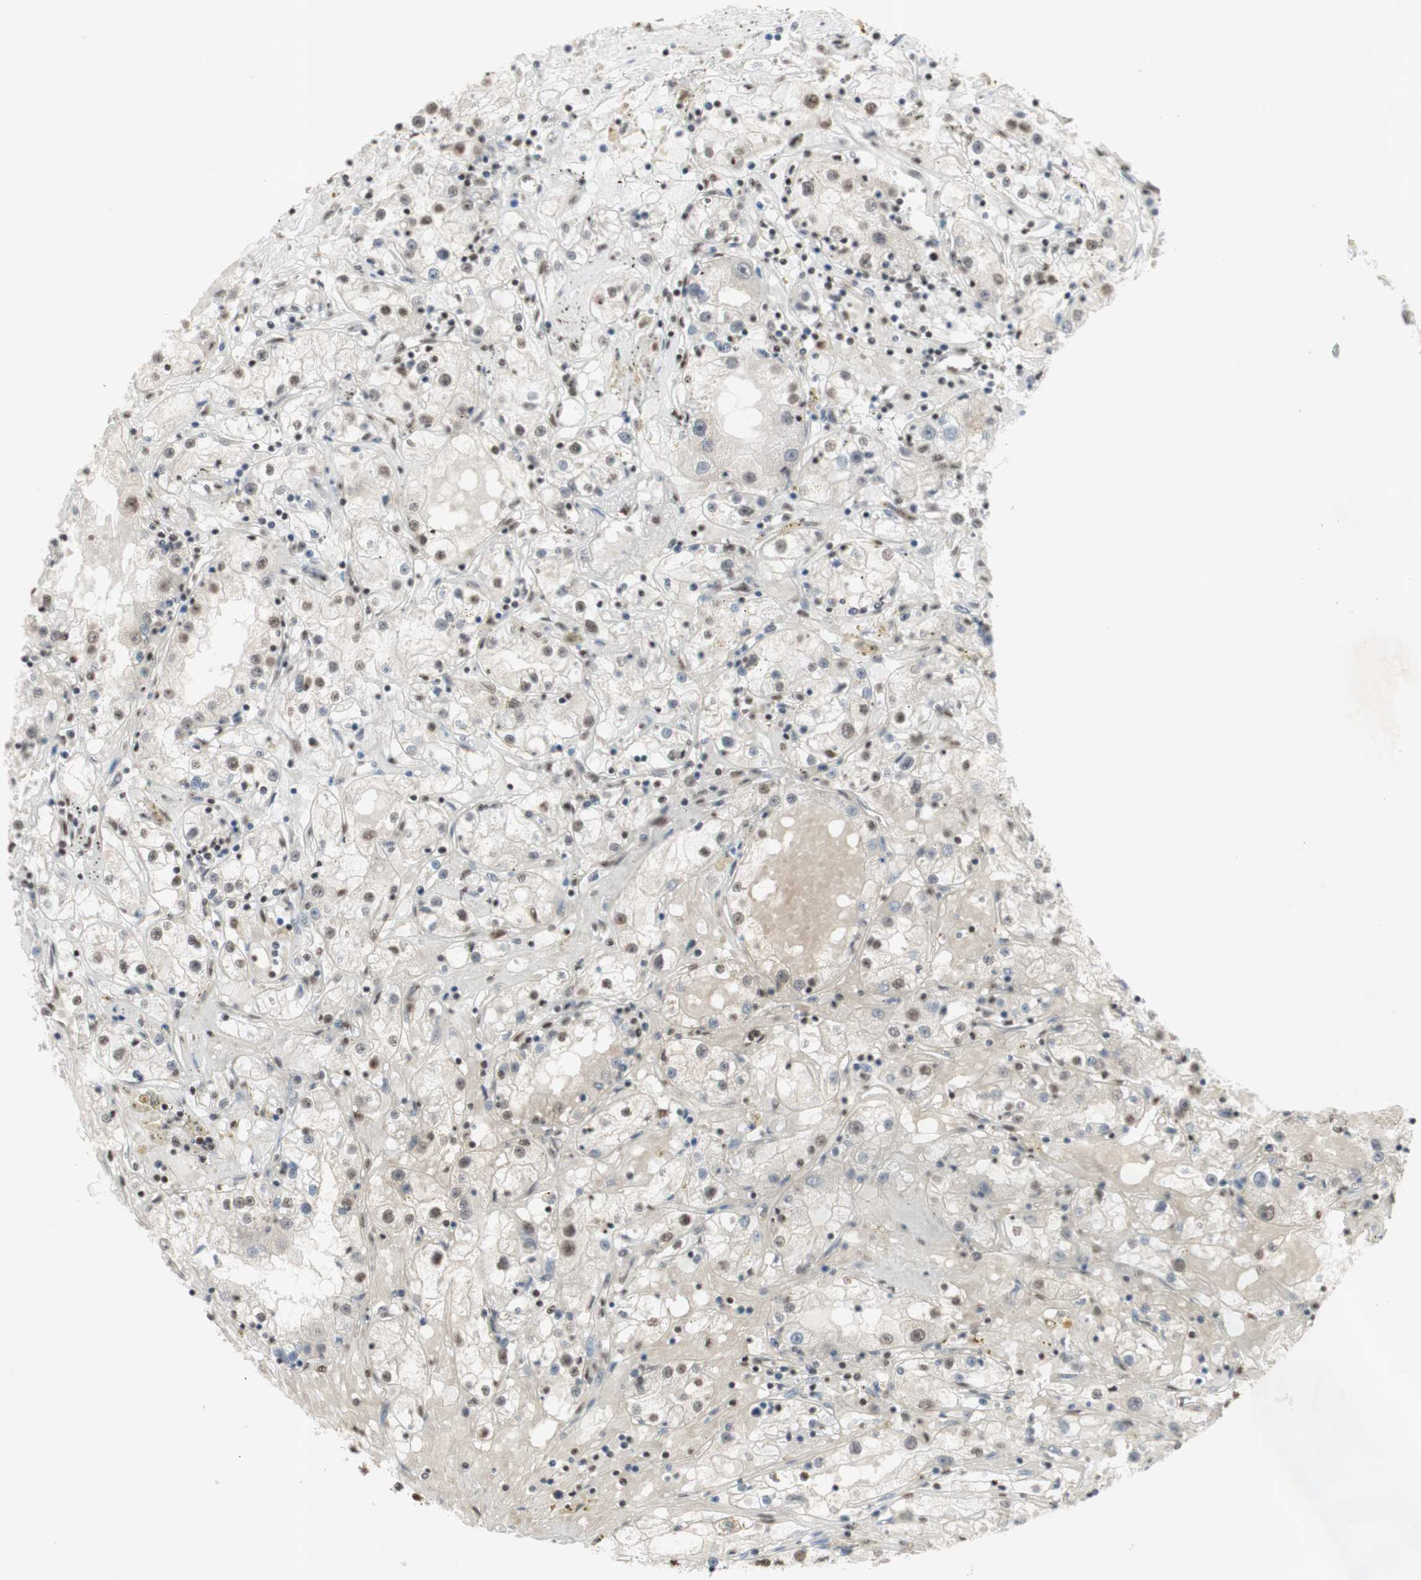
{"staining": {"intensity": "moderate", "quantity": ">75%", "location": "nuclear"}, "tissue": "renal cancer", "cell_type": "Tumor cells", "image_type": "cancer", "snomed": [{"axis": "morphology", "description": "Adenocarcinoma, NOS"}, {"axis": "topography", "description": "Kidney"}], "caption": "Adenocarcinoma (renal) stained with IHC reveals moderate nuclear staining in about >75% of tumor cells.", "gene": "SNRPB", "patient": {"sex": "male", "age": 56}}